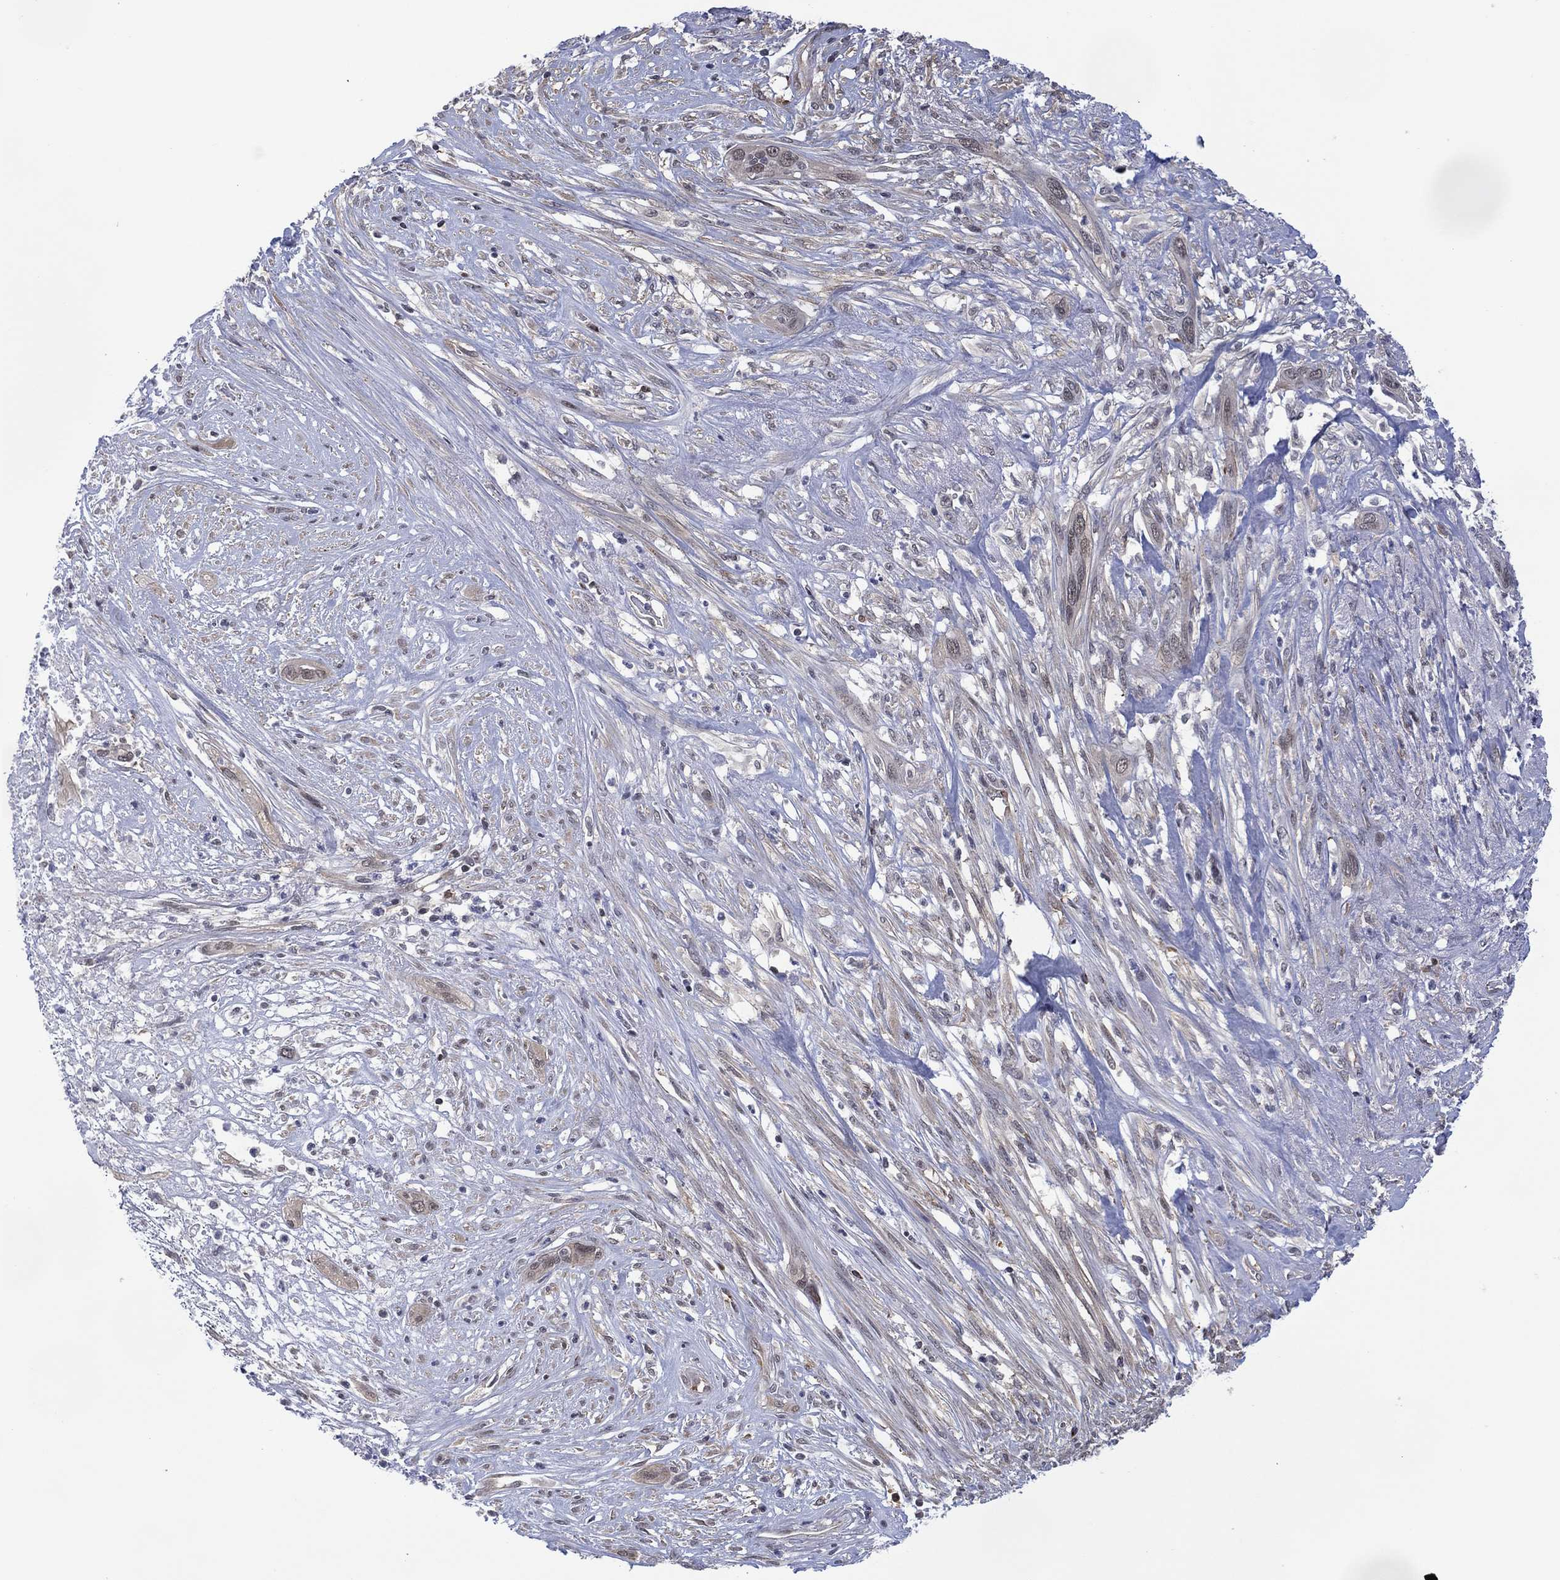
{"staining": {"intensity": "negative", "quantity": "none", "location": "none"}, "tissue": "cervical cancer", "cell_type": "Tumor cells", "image_type": "cancer", "snomed": [{"axis": "morphology", "description": "Squamous cell carcinoma, NOS"}, {"axis": "topography", "description": "Cervix"}], "caption": "Tumor cells are negative for protein expression in human cervical squamous cell carcinoma.", "gene": "DPP4", "patient": {"sex": "female", "age": 57}}